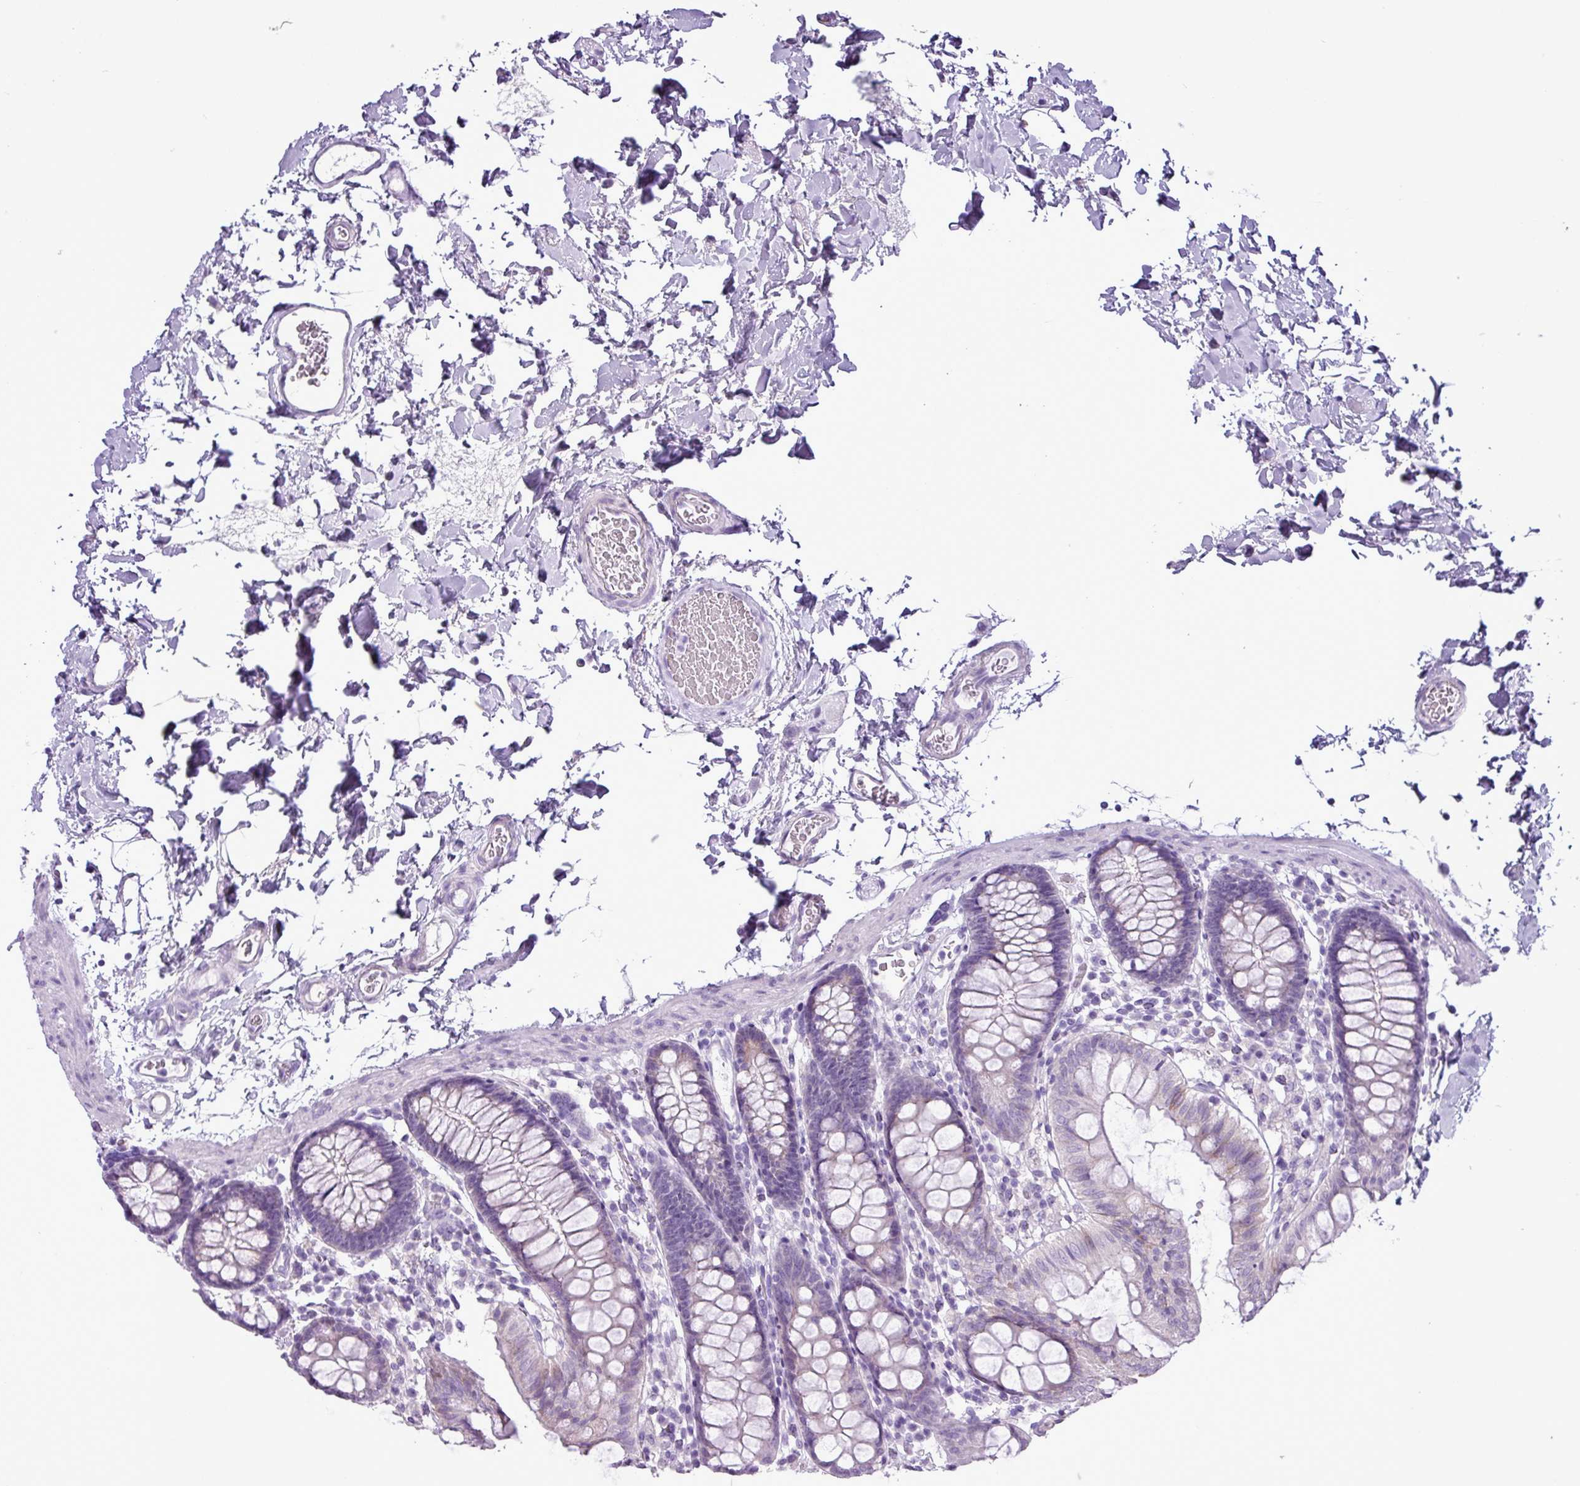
{"staining": {"intensity": "negative", "quantity": "none", "location": "none"}, "tissue": "colon", "cell_type": "Endothelial cells", "image_type": "normal", "snomed": [{"axis": "morphology", "description": "Normal tissue, NOS"}, {"axis": "topography", "description": "Colon"}], "caption": "This micrograph is of unremarkable colon stained with IHC to label a protein in brown with the nuclei are counter-stained blue. There is no positivity in endothelial cells. (DAB immunohistochemistry (IHC) visualized using brightfield microscopy, high magnification).", "gene": "ALDH3A1", "patient": {"sex": "male", "age": 75}}